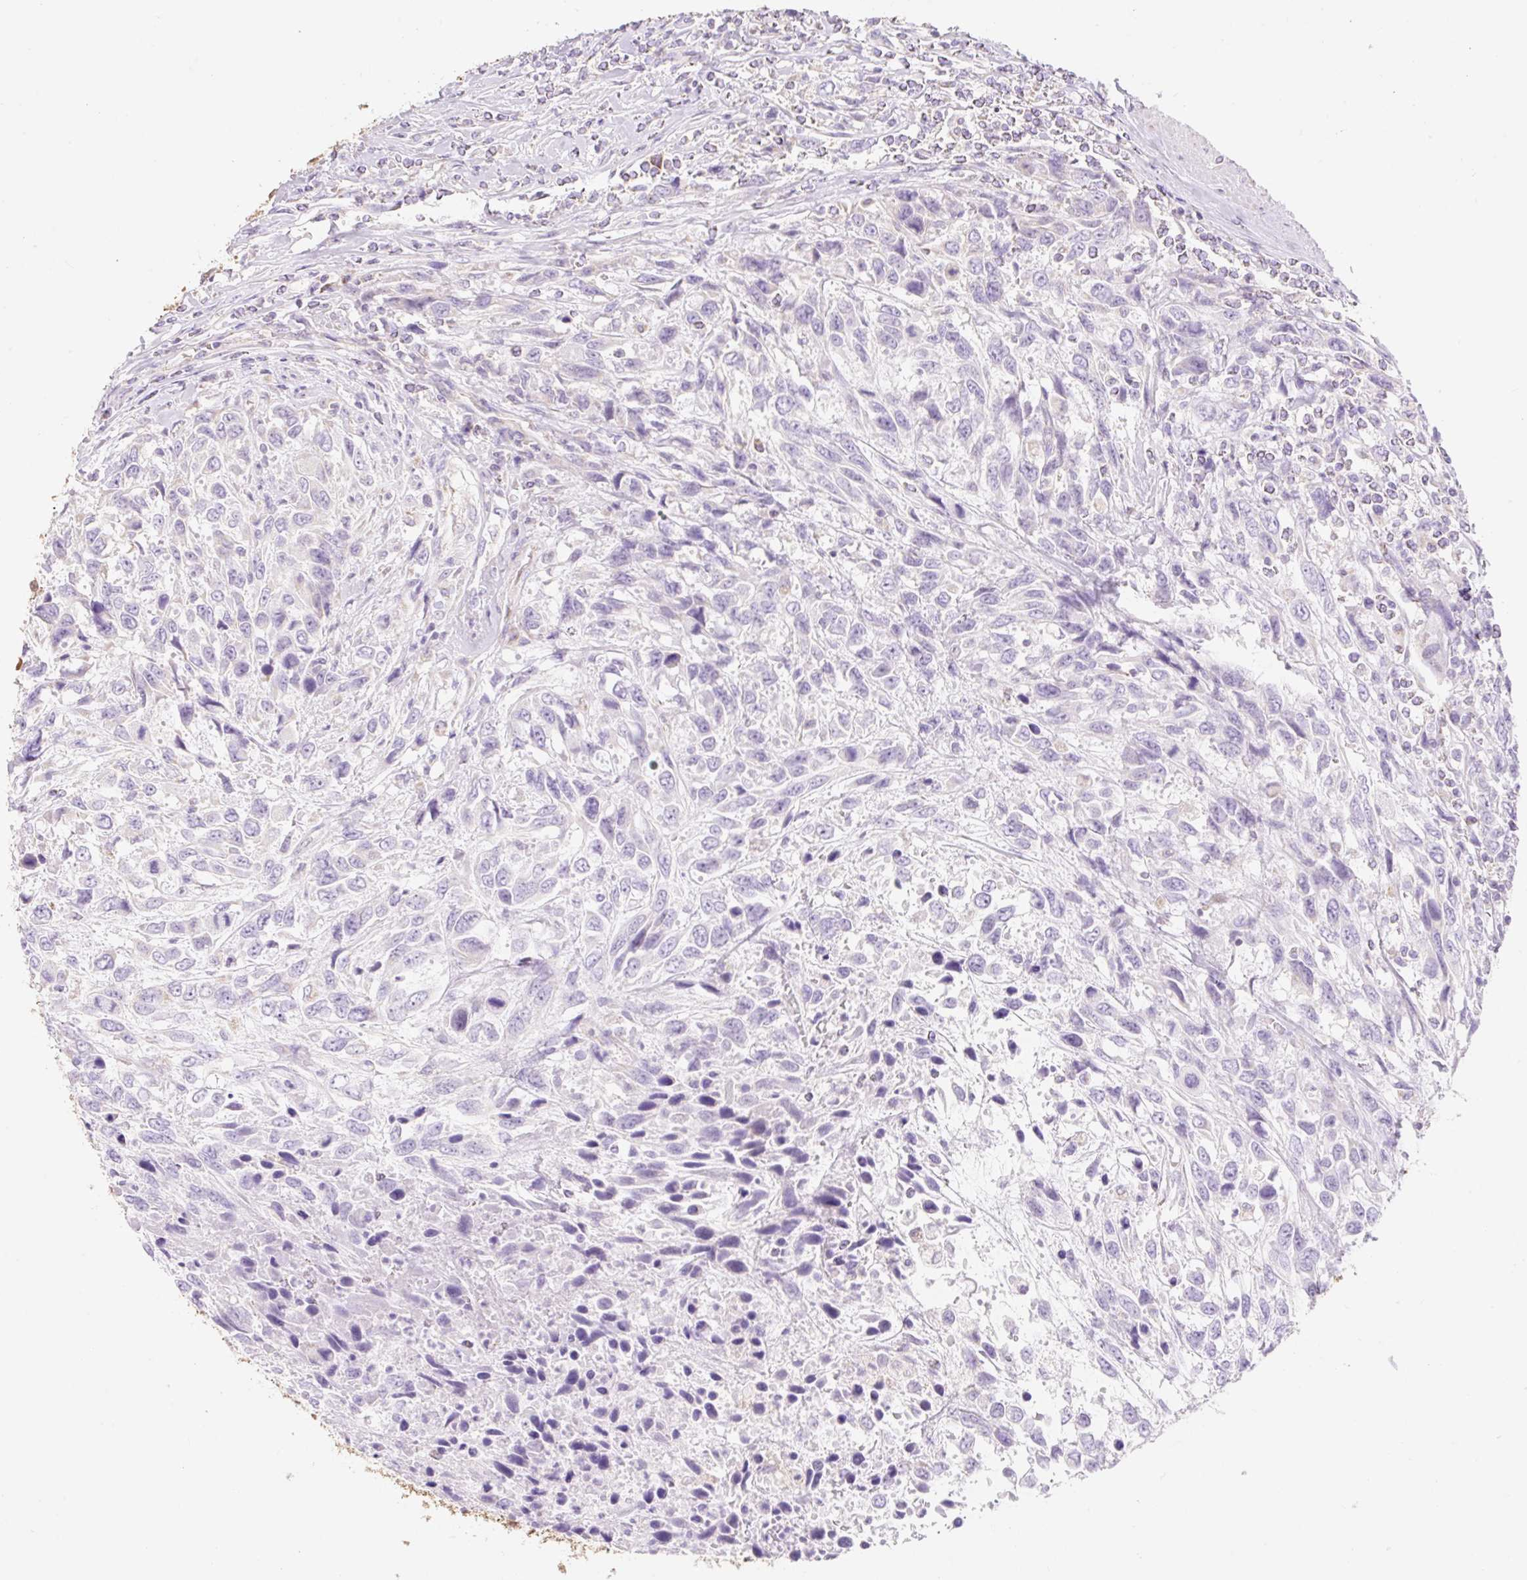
{"staining": {"intensity": "negative", "quantity": "none", "location": "none"}, "tissue": "urothelial cancer", "cell_type": "Tumor cells", "image_type": "cancer", "snomed": [{"axis": "morphology", "description": "Urothelial carcinoma, High grade"}, {"axis": "topography", "description": "Urinary bladder"}], "caption": "A high-resolution micrograph shows immunohistochemistry staining of urothelial cancer, which shows no significant staining in tumor cells.", "gene": "DHX35", "patient": {"sex": "female", "age": 70}}